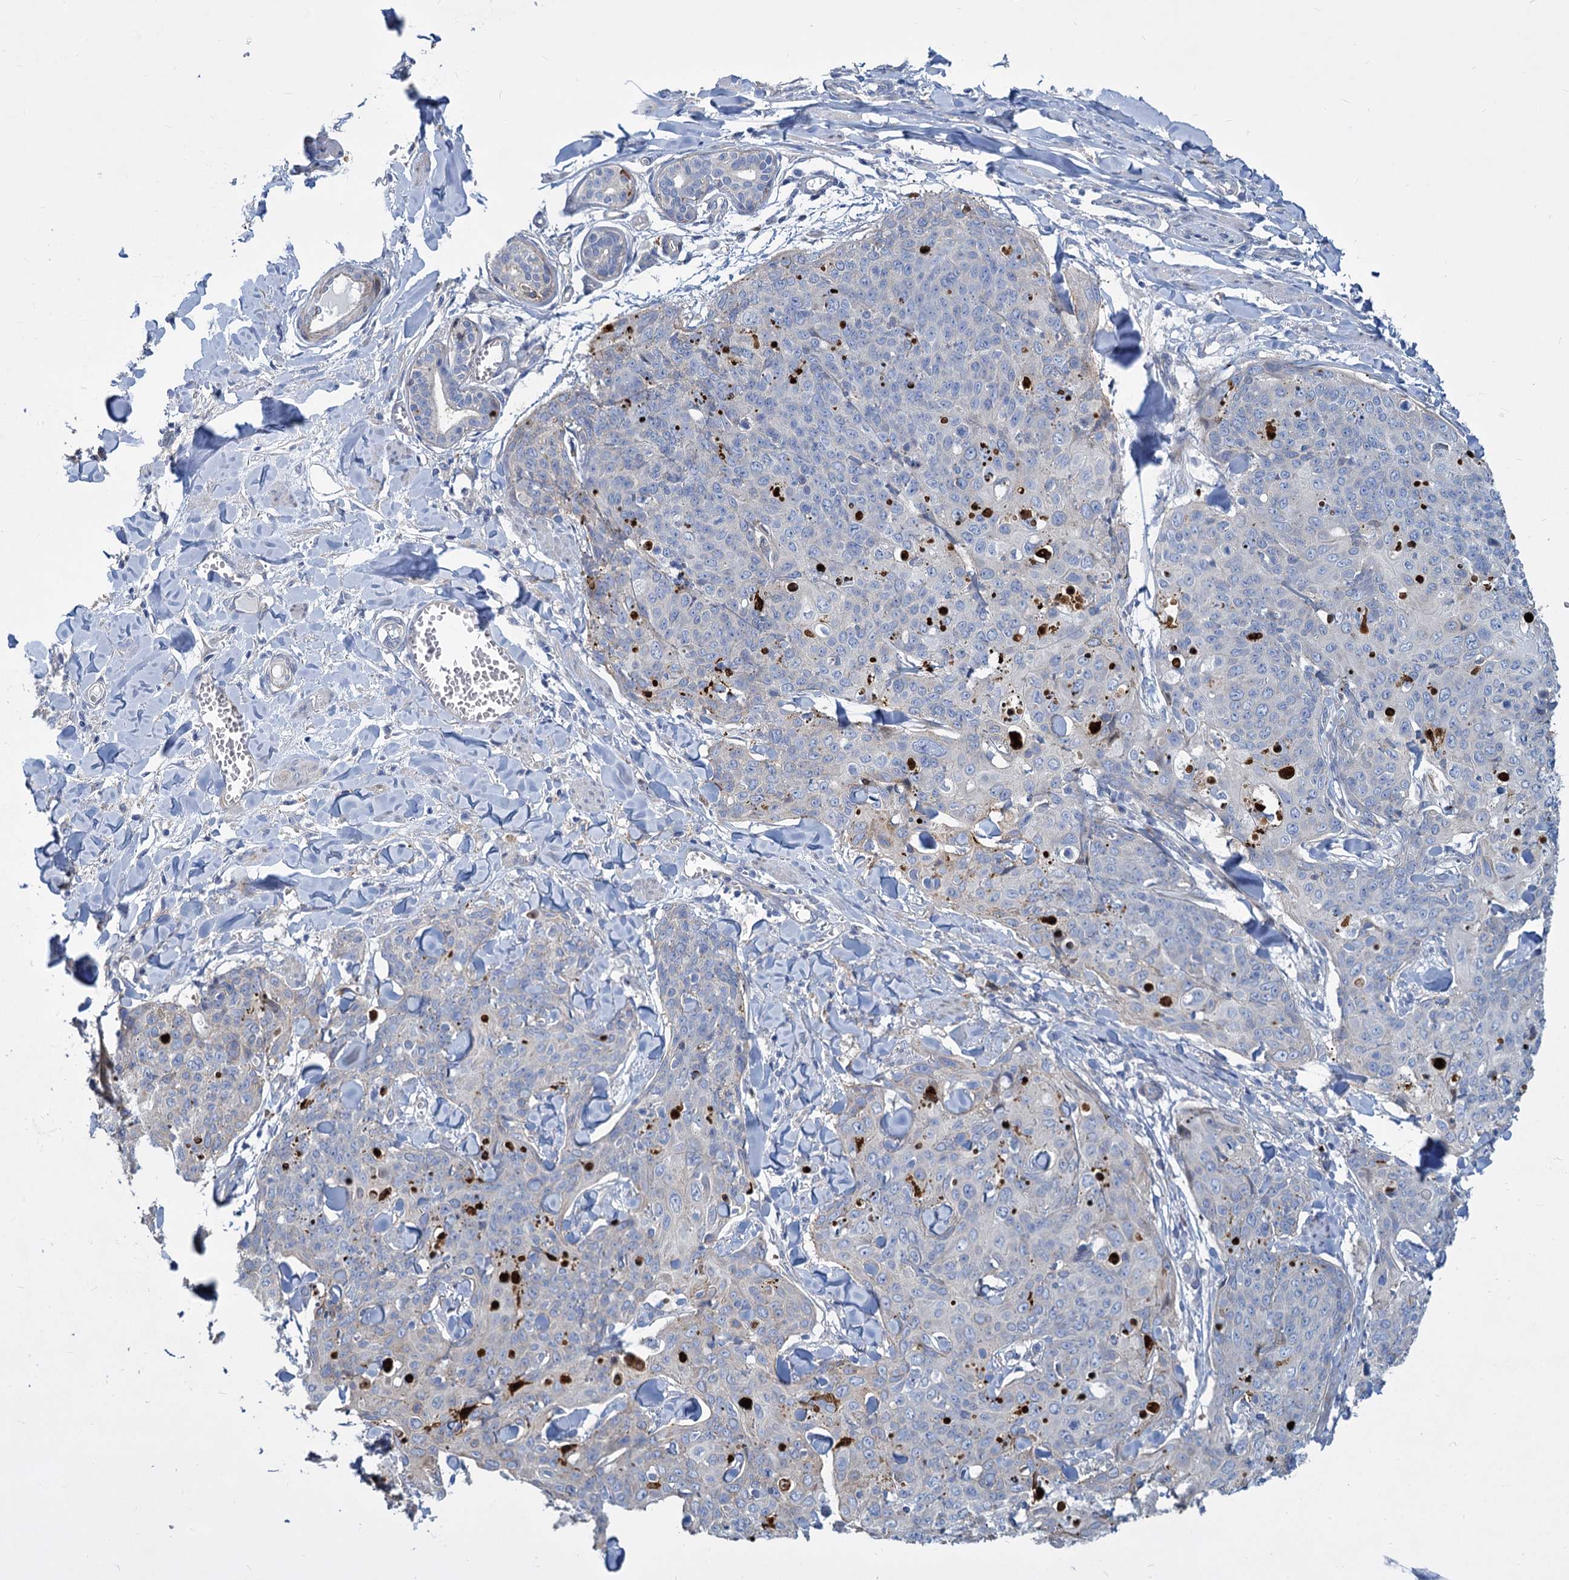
{"staining": {"intensity": "negative", "quantity": "none", "location": "none"}, "tissue": "skin cancer", "cell_type": "Tumor cells", "image_type": "cancer", "snomed": [{"axis": "morphology", "description": "Squamous cell carcinoma, NOS"}, {"axis": "topography", "description": "Skin"}, {"axis": "topography", "description": "Vulva"}], "caption": "Immunohistochemical staining of skin cancer shows no significant positivity in tumor cells.", "gene": "TRIM77", "patient": {"sex": "female", "age": 85}}